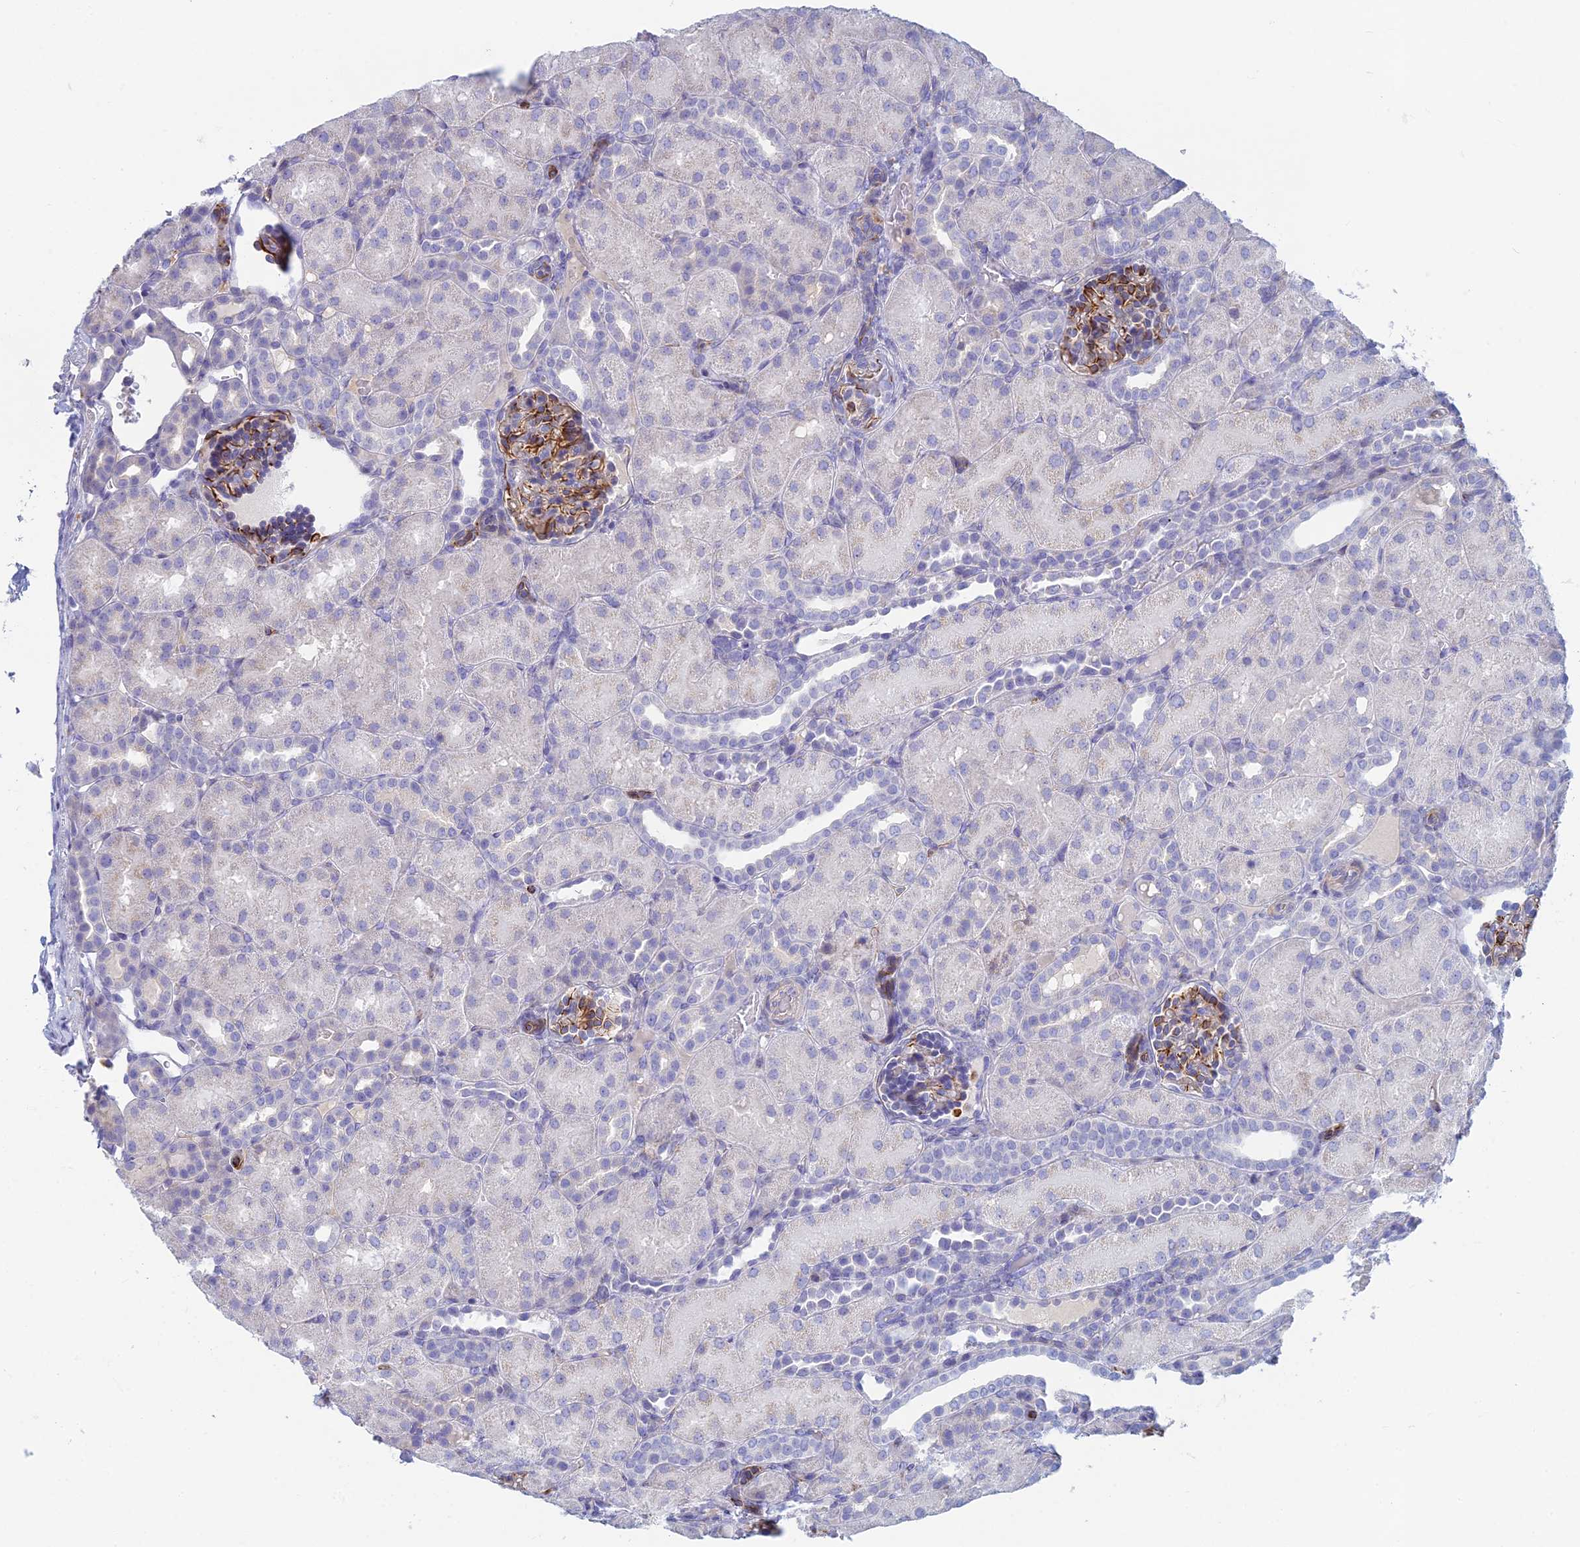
{"staining": {"intensity": "strong", "quantity": "<25%", "location": "cytoplasmic/membranous"}, "tissue": "kidney", "cell_type": "Cells in glomeruli", "image_type": "normal", "snomed": [{"axis": "morphology", "description": "Normal tissue, NOS"}, {"axis": "topography", "description": "Kidney"}], "caption": "Kidney stained with IHC reveals strong cytoplasmic/membranous expression in approximately <25% of cells in glomeruli. (DAB (3,3'-diaminobenzidine) = brown stain, brightfield microscopy at high magnification).", "gene": "FERD3L", "patient": {"sex": "male", "age": 1}}